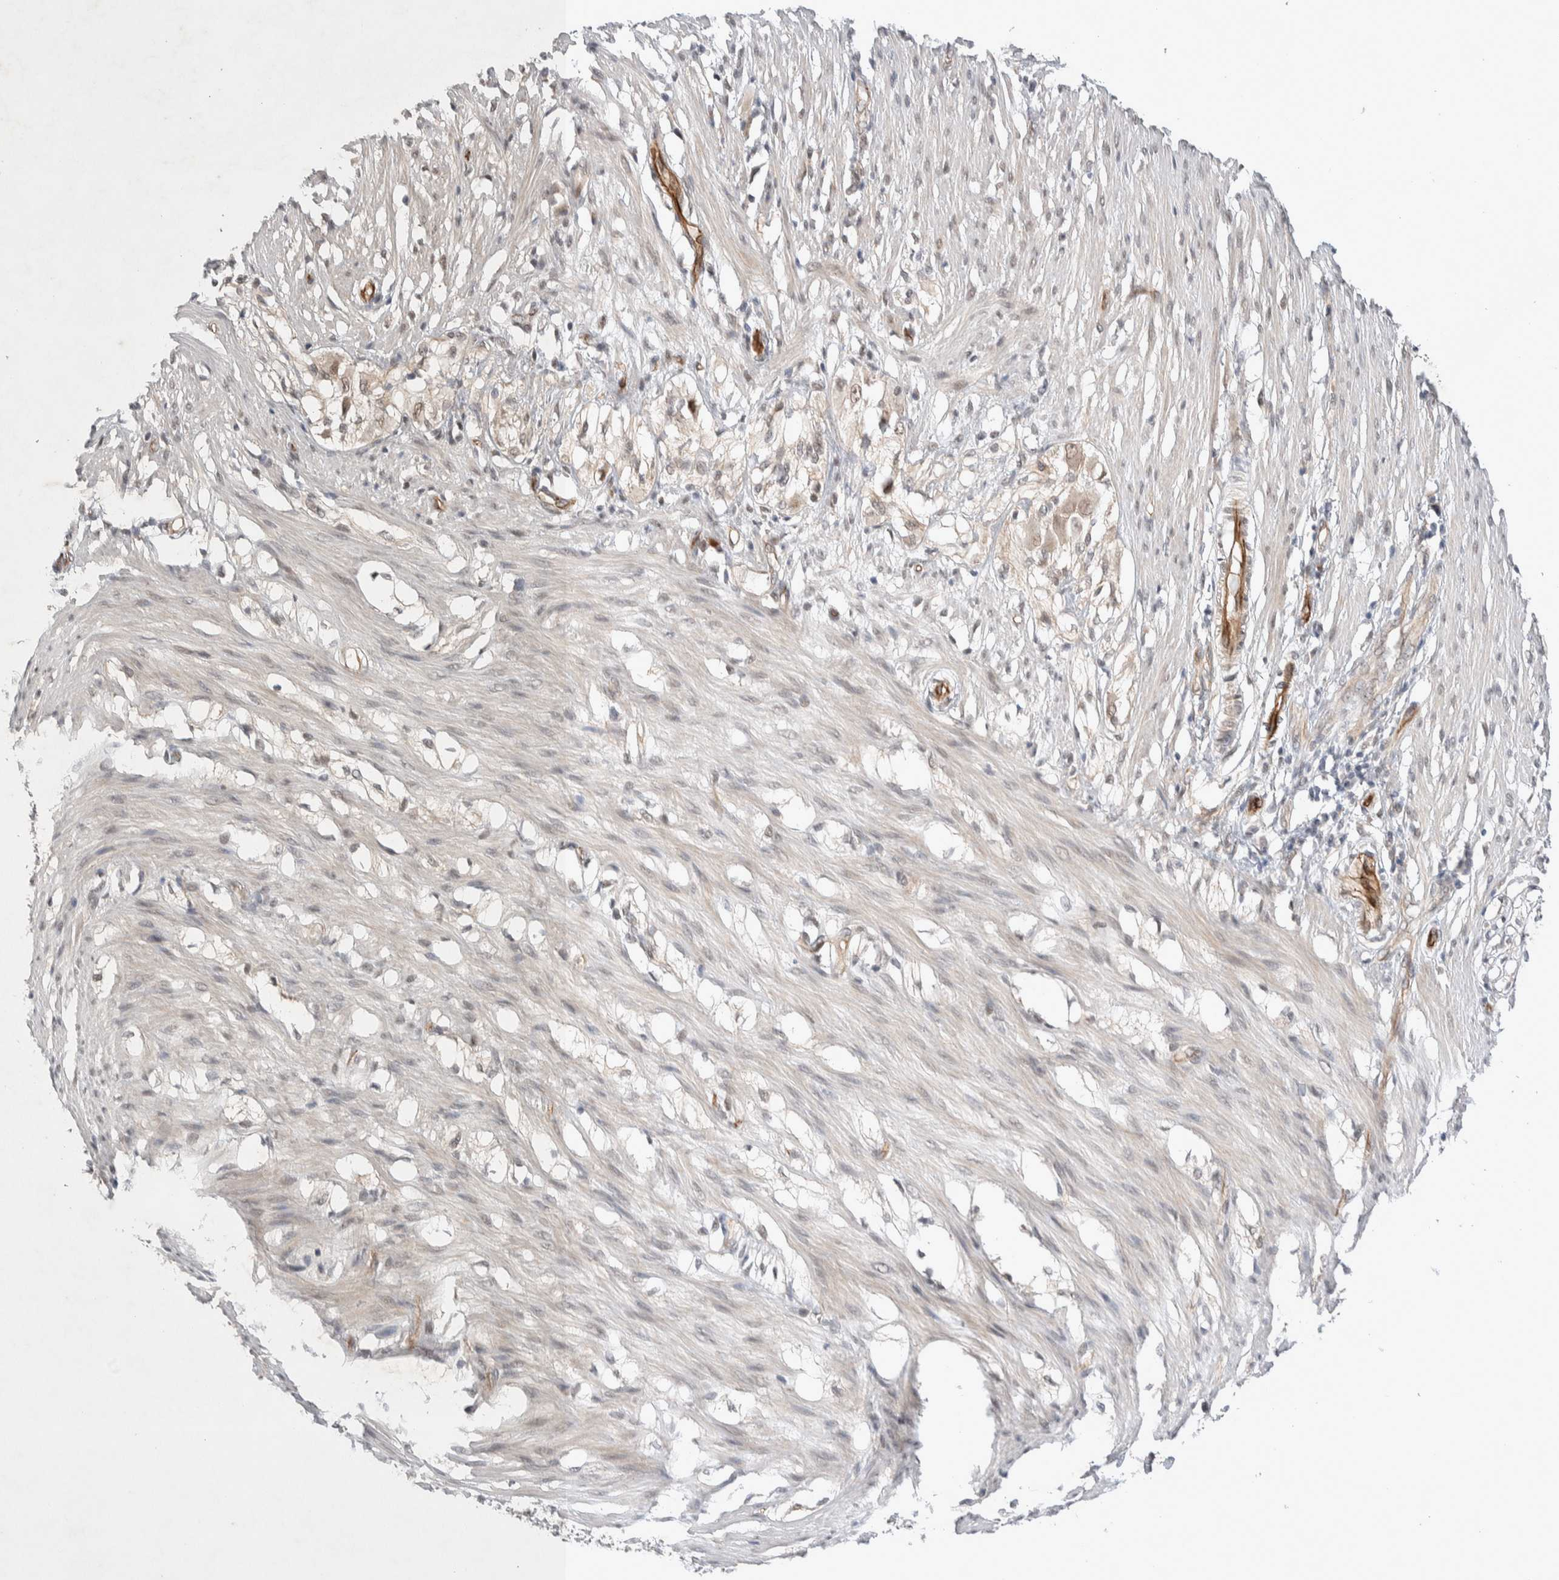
{"staining": {"intensity": "weak", "quantity": "<25%", "location": "cytoplasmic/membranous"}, "tissue": "smooth muscle", "cell_type": "Smooth muscle cells", "image_type": "normal", "snomed": [{"axis": "morphology", "description": "Normal tissue, NOS"}, {"axis": "morphology", "description": "Adenocarcinoma, NOS"}, {"axis": "topography", "description": "Smooth muscle"}, {"axis": "topography", "description": "Colon"}], "caption": "IHC of normal human smooth muscle displays no expression in smooth muscle cells.", "gene": "ZNF704", "patient": {"sex": "male", "age": 14}}